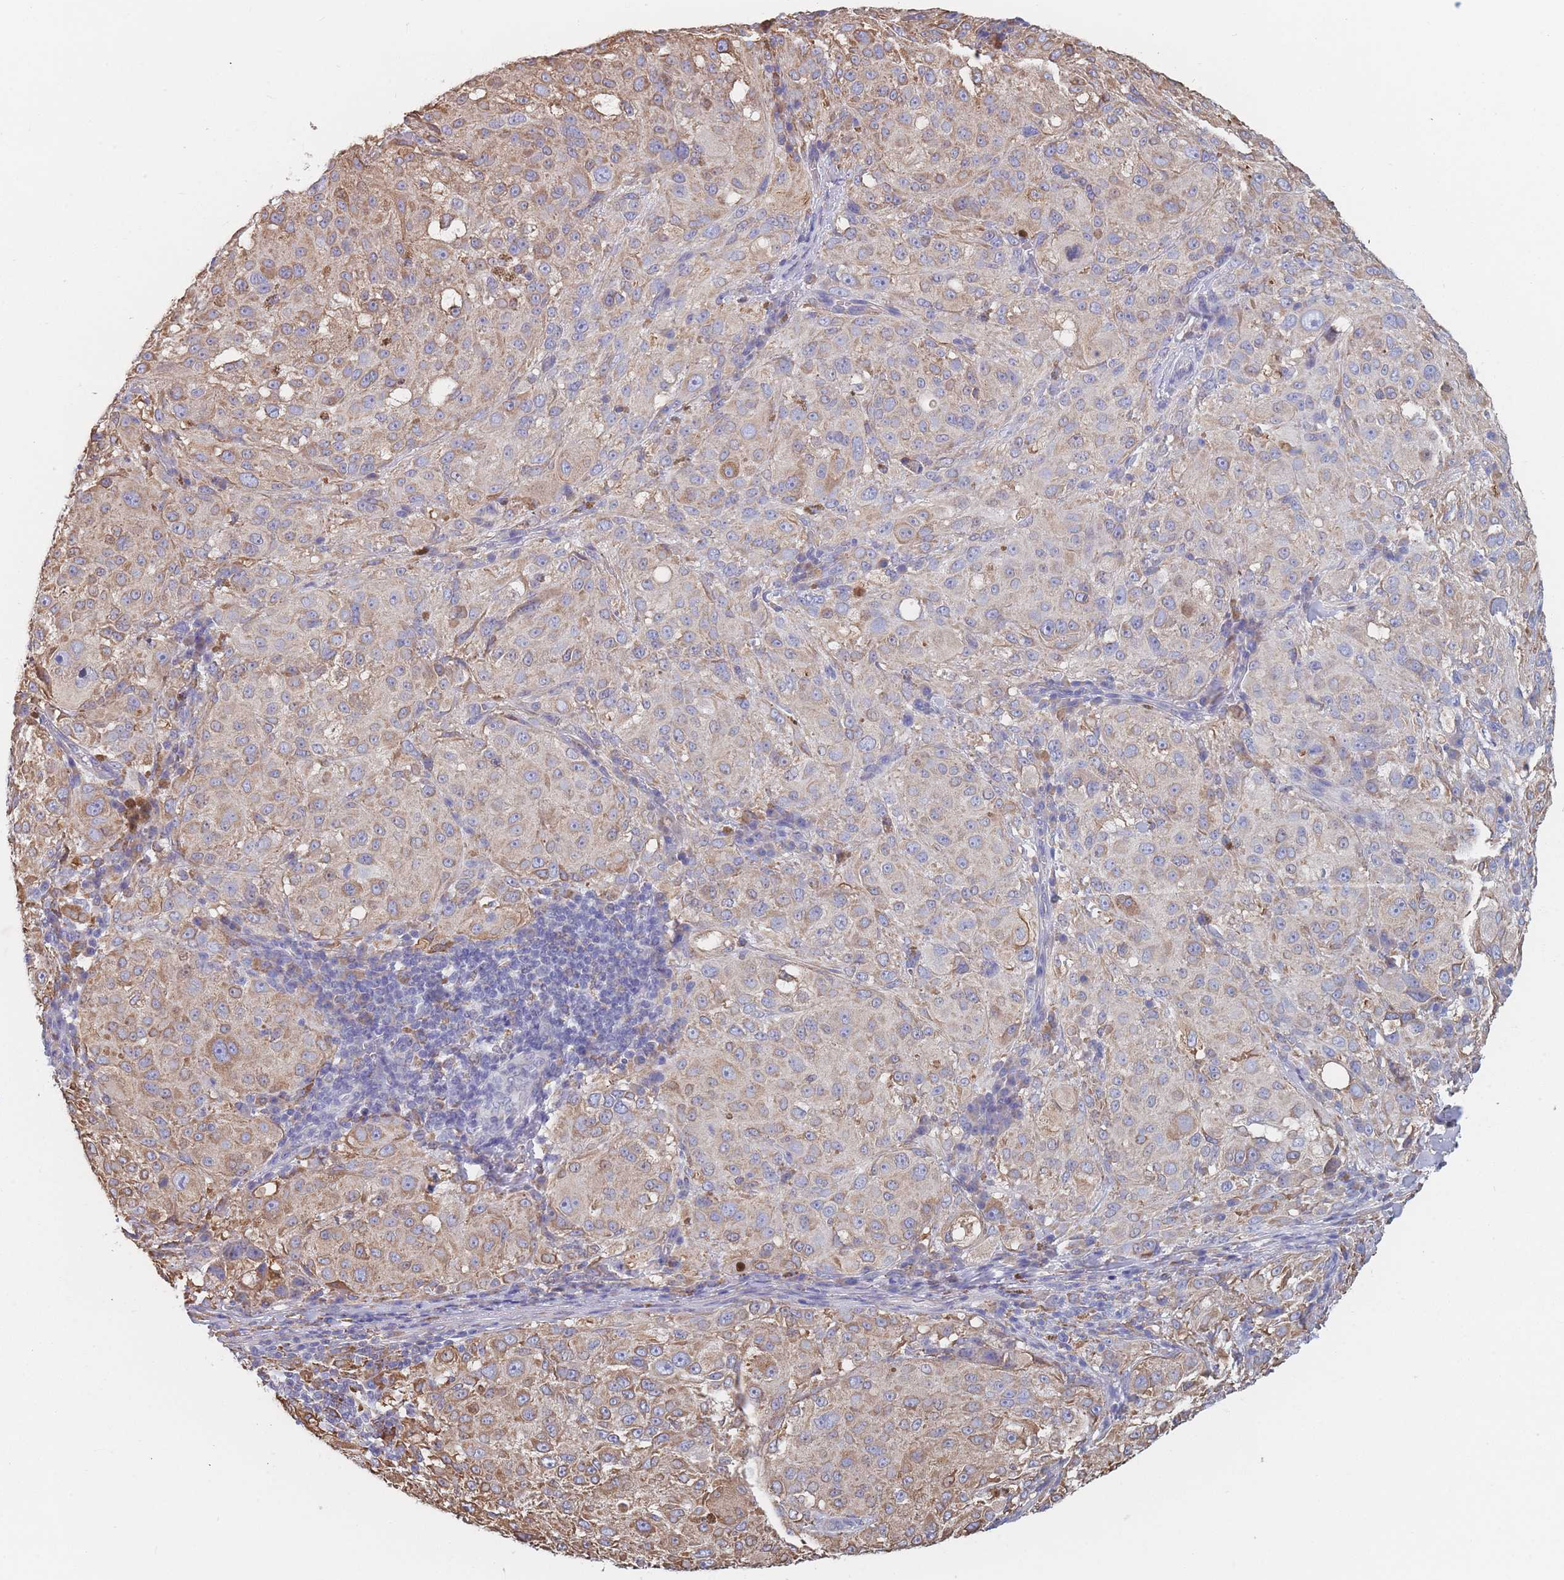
{"staining": {"intensity": "moderate", "quantity": "25%-75%", "location": "cytoplasmic/membranous"}, "tissue": "melanoma", "cell_type": "Tumor cells", "image_type": "cancer", "snomed": [{"axis": "morphology", "description": "Necrosis, NOS"}, {"axis": "morphology", "description": "Malignant melanoma, NOS"}, {"axis": "topography", "description": "Skin"}], "caption": "A high-resolution image shows immunohistochemistry staining of melanoma, which reveals moderate cytoplasmic/membranous expression in about 25%-75% of tumor cells.", "gene": "OR7C2", "patient": {"sex": "female", "age": 87}}